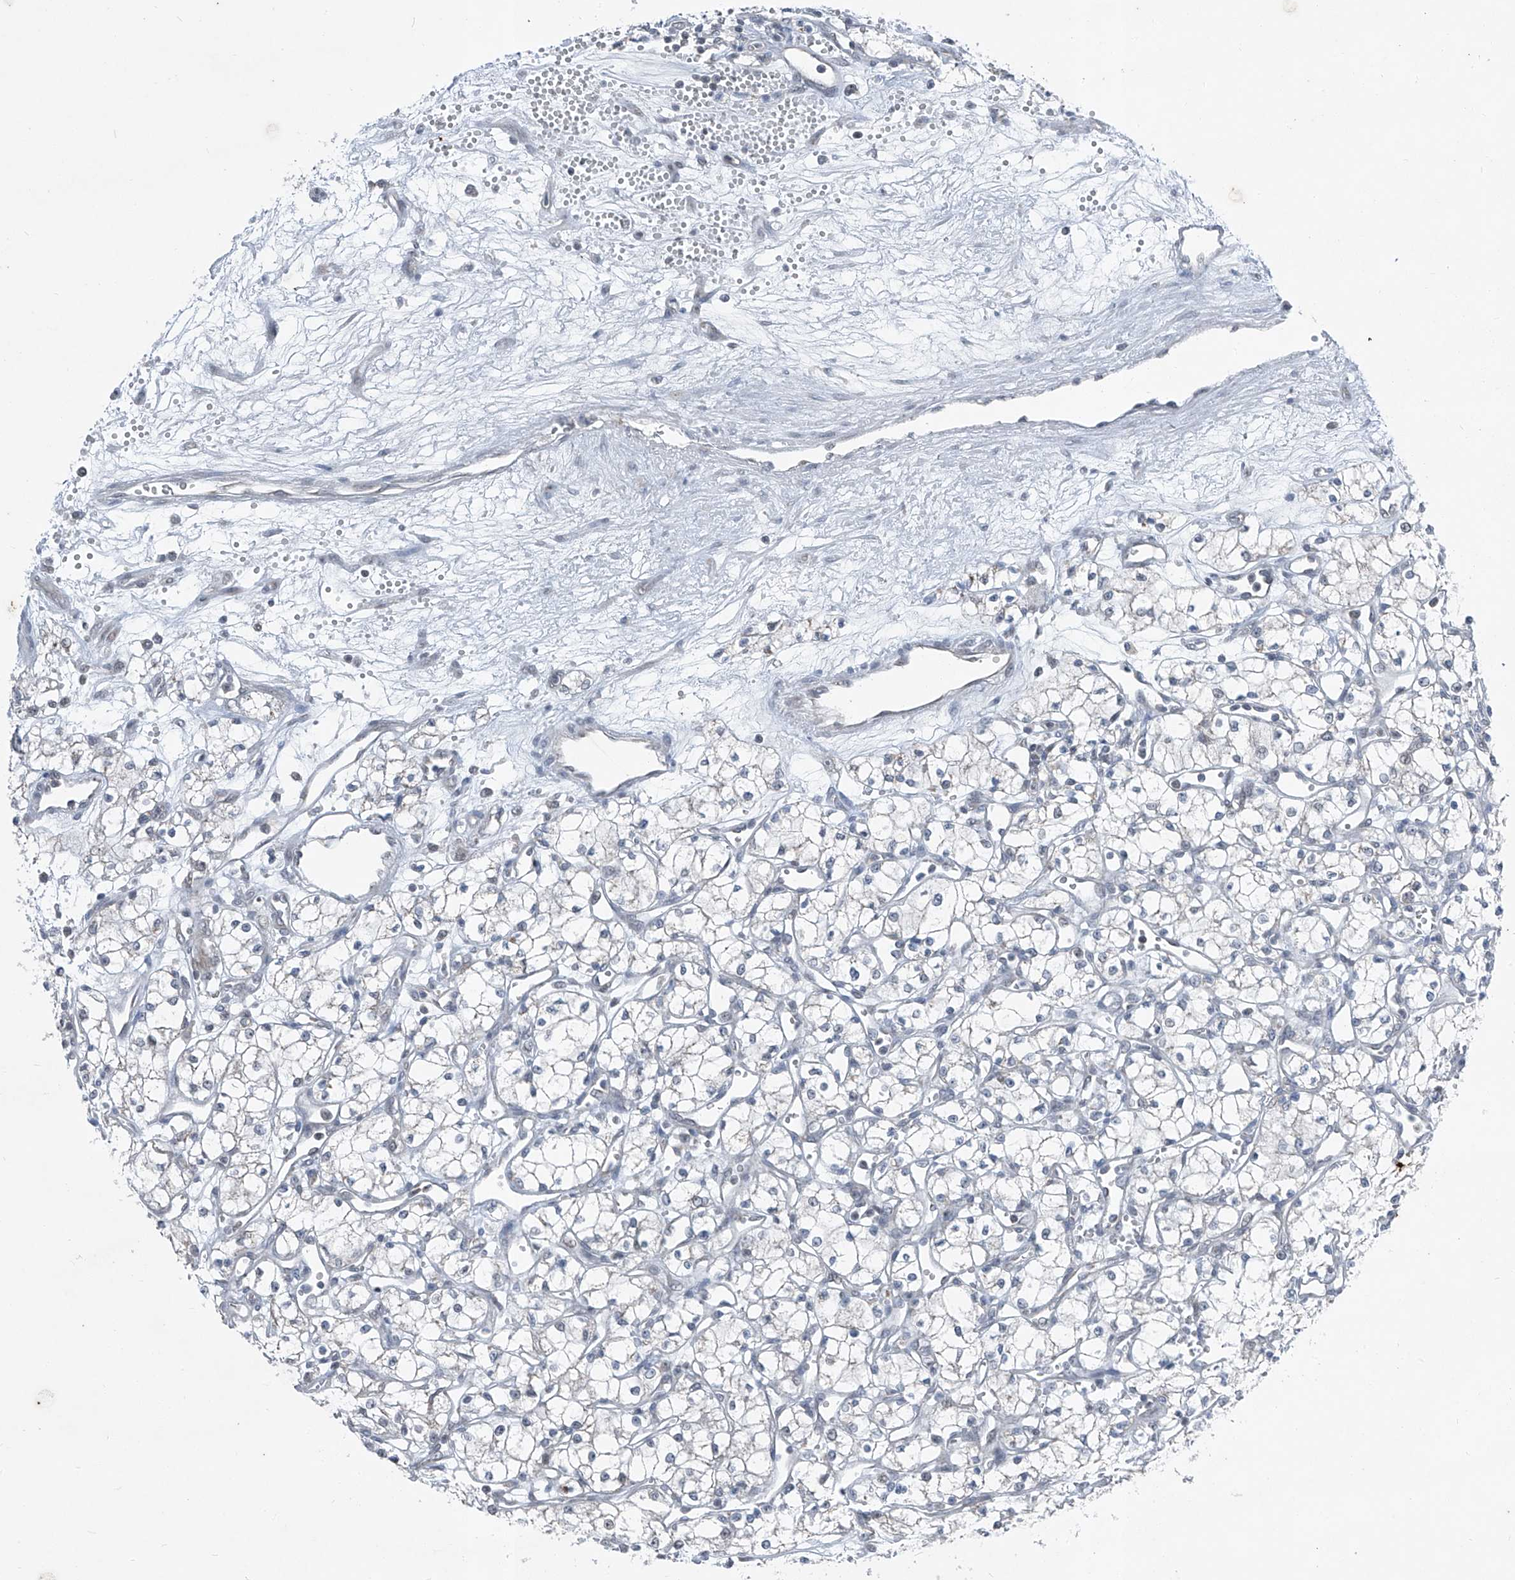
{"staining": {"intensity": "negative", "quantity": "none", "location": "none"}, "tissue": "renal cancer", "cell_type": "Tumor cells", "image_type": "cancer", "snomed": [{"axis": "morphology", "description": "Adenocarcinoma, NOS"}, {"axis": "topography", "description": "Kidney"}], "caption": "The histopathology image exhibits no staining of tumor cells in renal cancer. (Stains: DAB (3,3'-diaminobenzidine) immunohistochemistry (IHC) with hematoxylin counter stain, Microscopy: brightfield microscopy at high magnification).", "gene": "DYRK1B", "patient": {"sex": "male", "age": 59}}